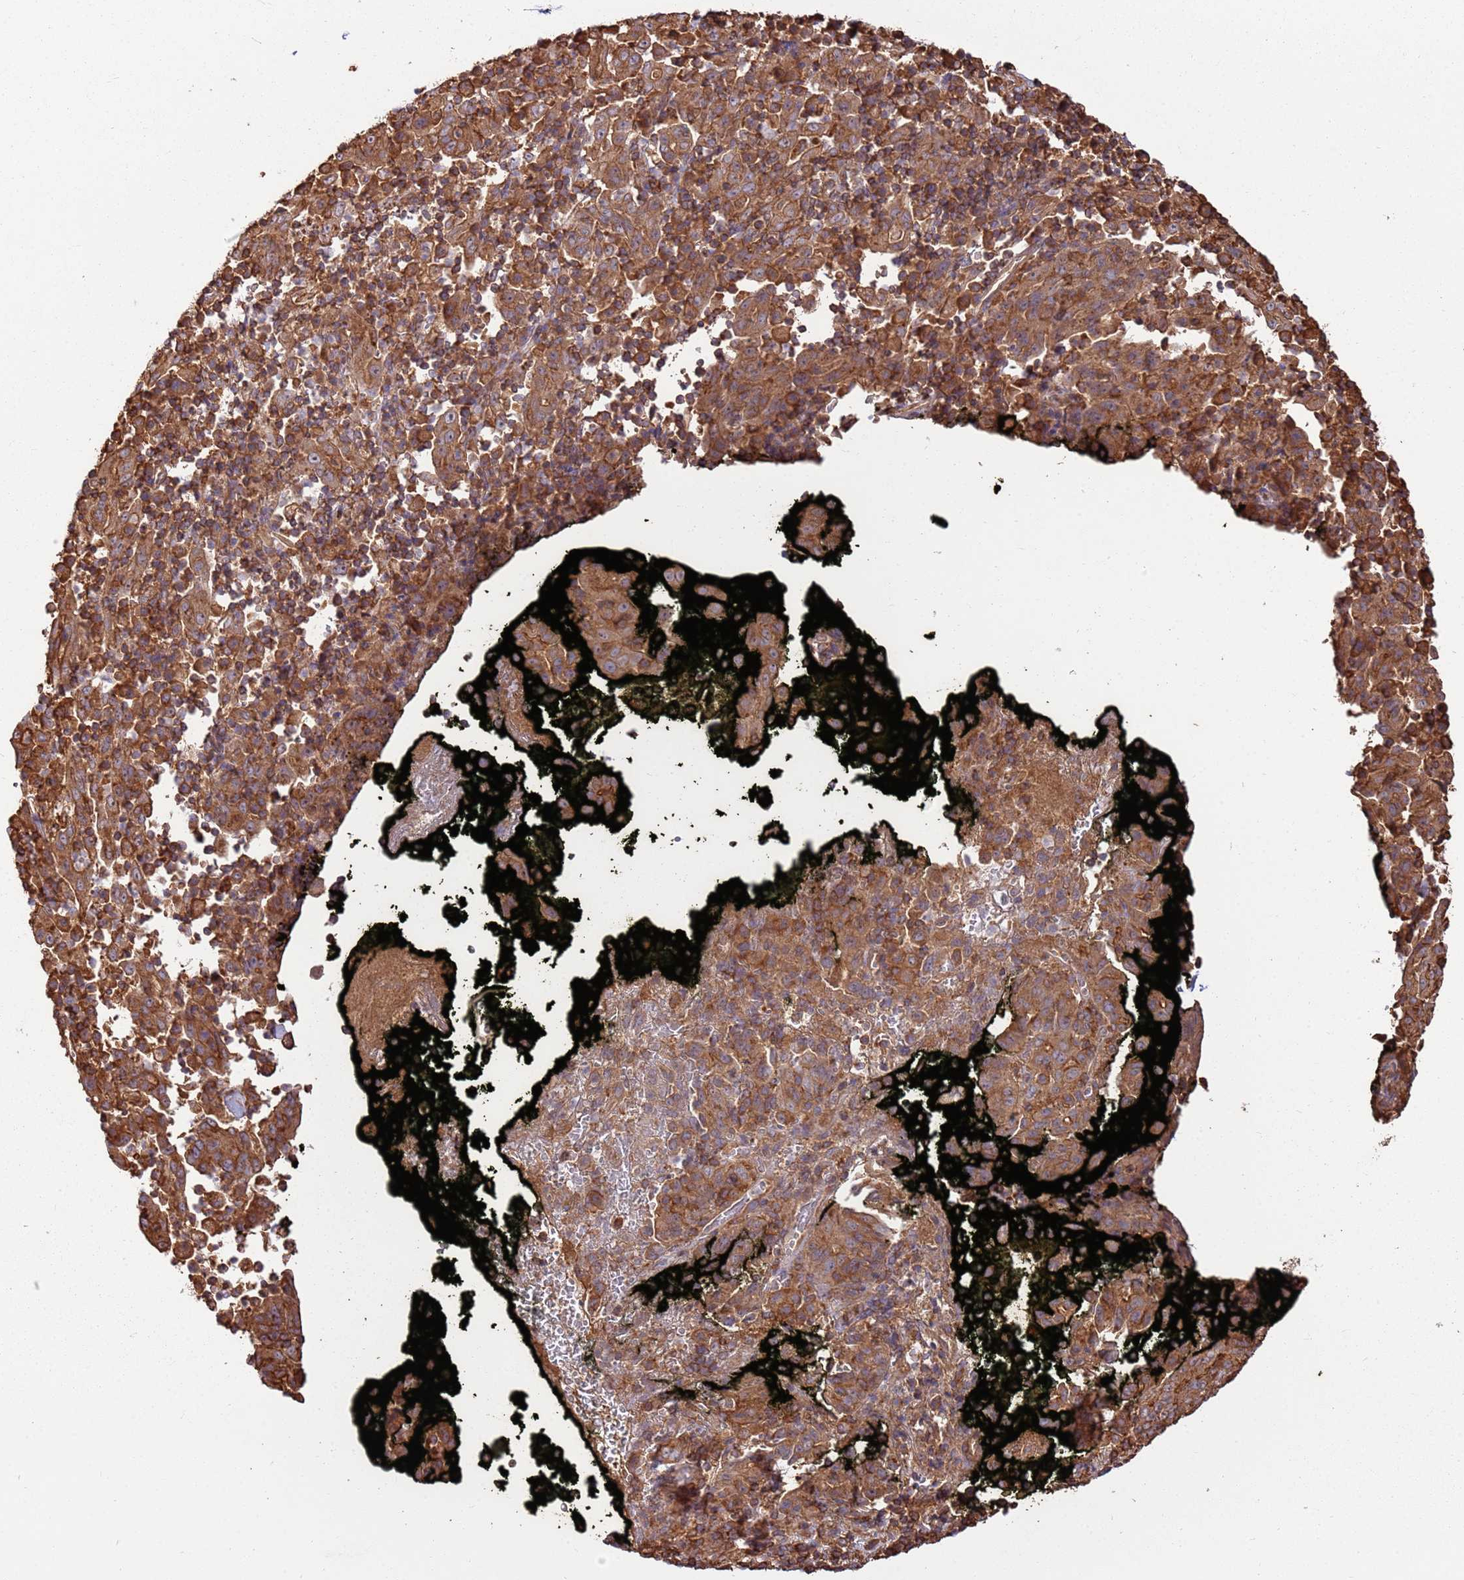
{"staining": {"intensity": "moderate", "quantity": ">75%", "location": "cytoplasmic/membranous"}, "tissue": "pancreatic cancer", "cell_type": "Tumor cells", "image_type": "cancer", "snomed": [{"axis": "morphology", "description": "Adenocarcinoma, NOS"}, {"axis": "topography", "description": "Pancreas"}], "caption": "Immunohistochemical staining of human pancreatic cancer demonstrates medium levels of moderate cytoplasmic/membranous expression in about >75% of tumor cells.", "gene": "ACVR2A", "patient": {"sex": "male", "age": 63}}